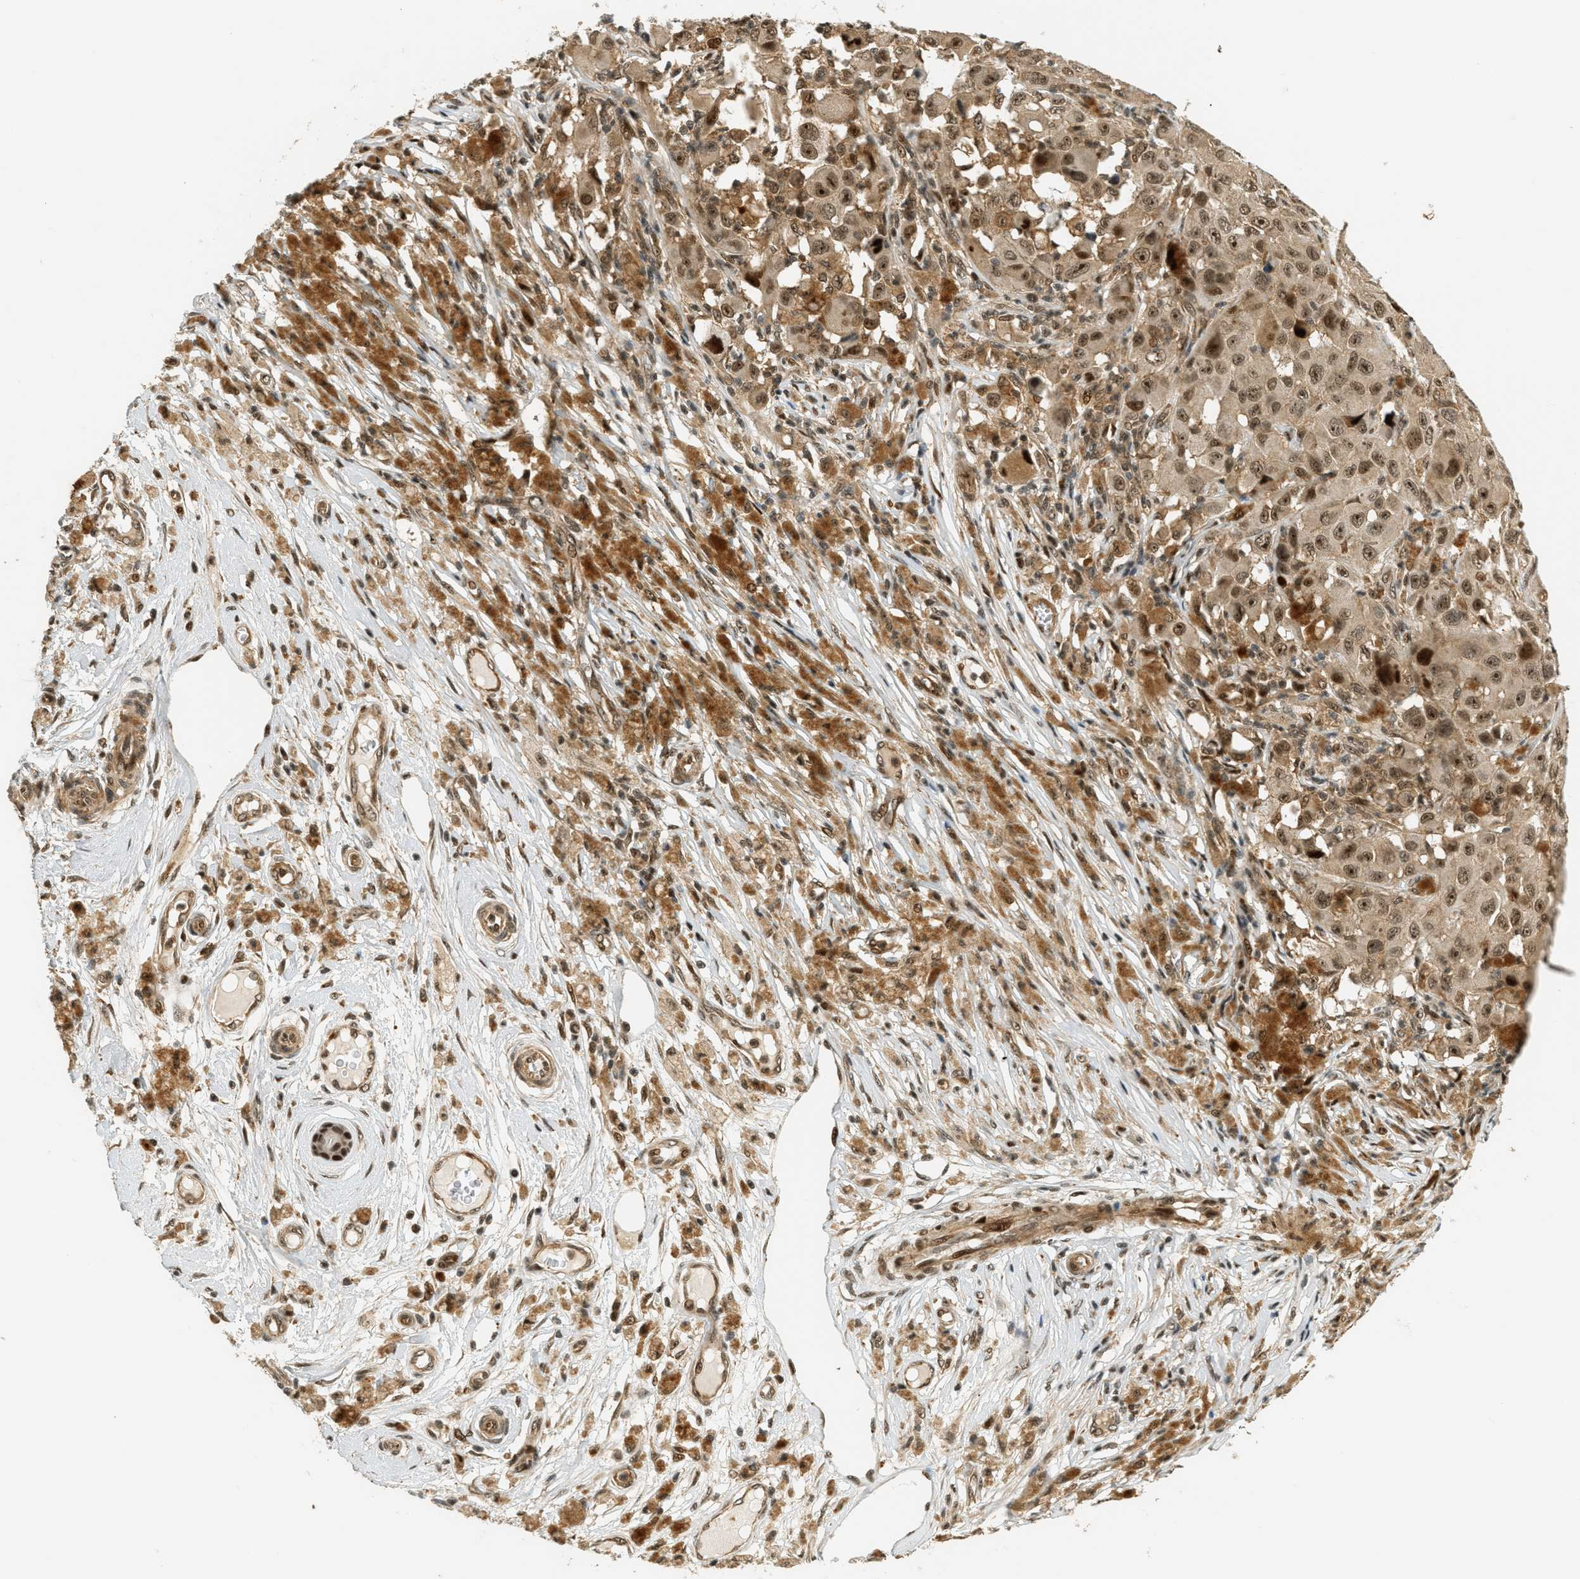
{"staining": {"intensity": "moderate", "quantity": ">75%", "location": "cytoplasmic/membranous,nuclear"}, "tissue": "melanoma", "cell_type": "Tumor cells", "image_type": "cancer", "snomed": [{"axis": "morphology", "description": "Malignant melanoma, NOS"}, {"axis": "topography", "description": "Skin"}], "caption": "A micrograph of melanoma stained for a protein reveals moderate cytoplasmic/membranous and nuclear brown staining in tumor cells.", "gene": "FOXM1", "patient": {"sex": "male", "age": 96}}